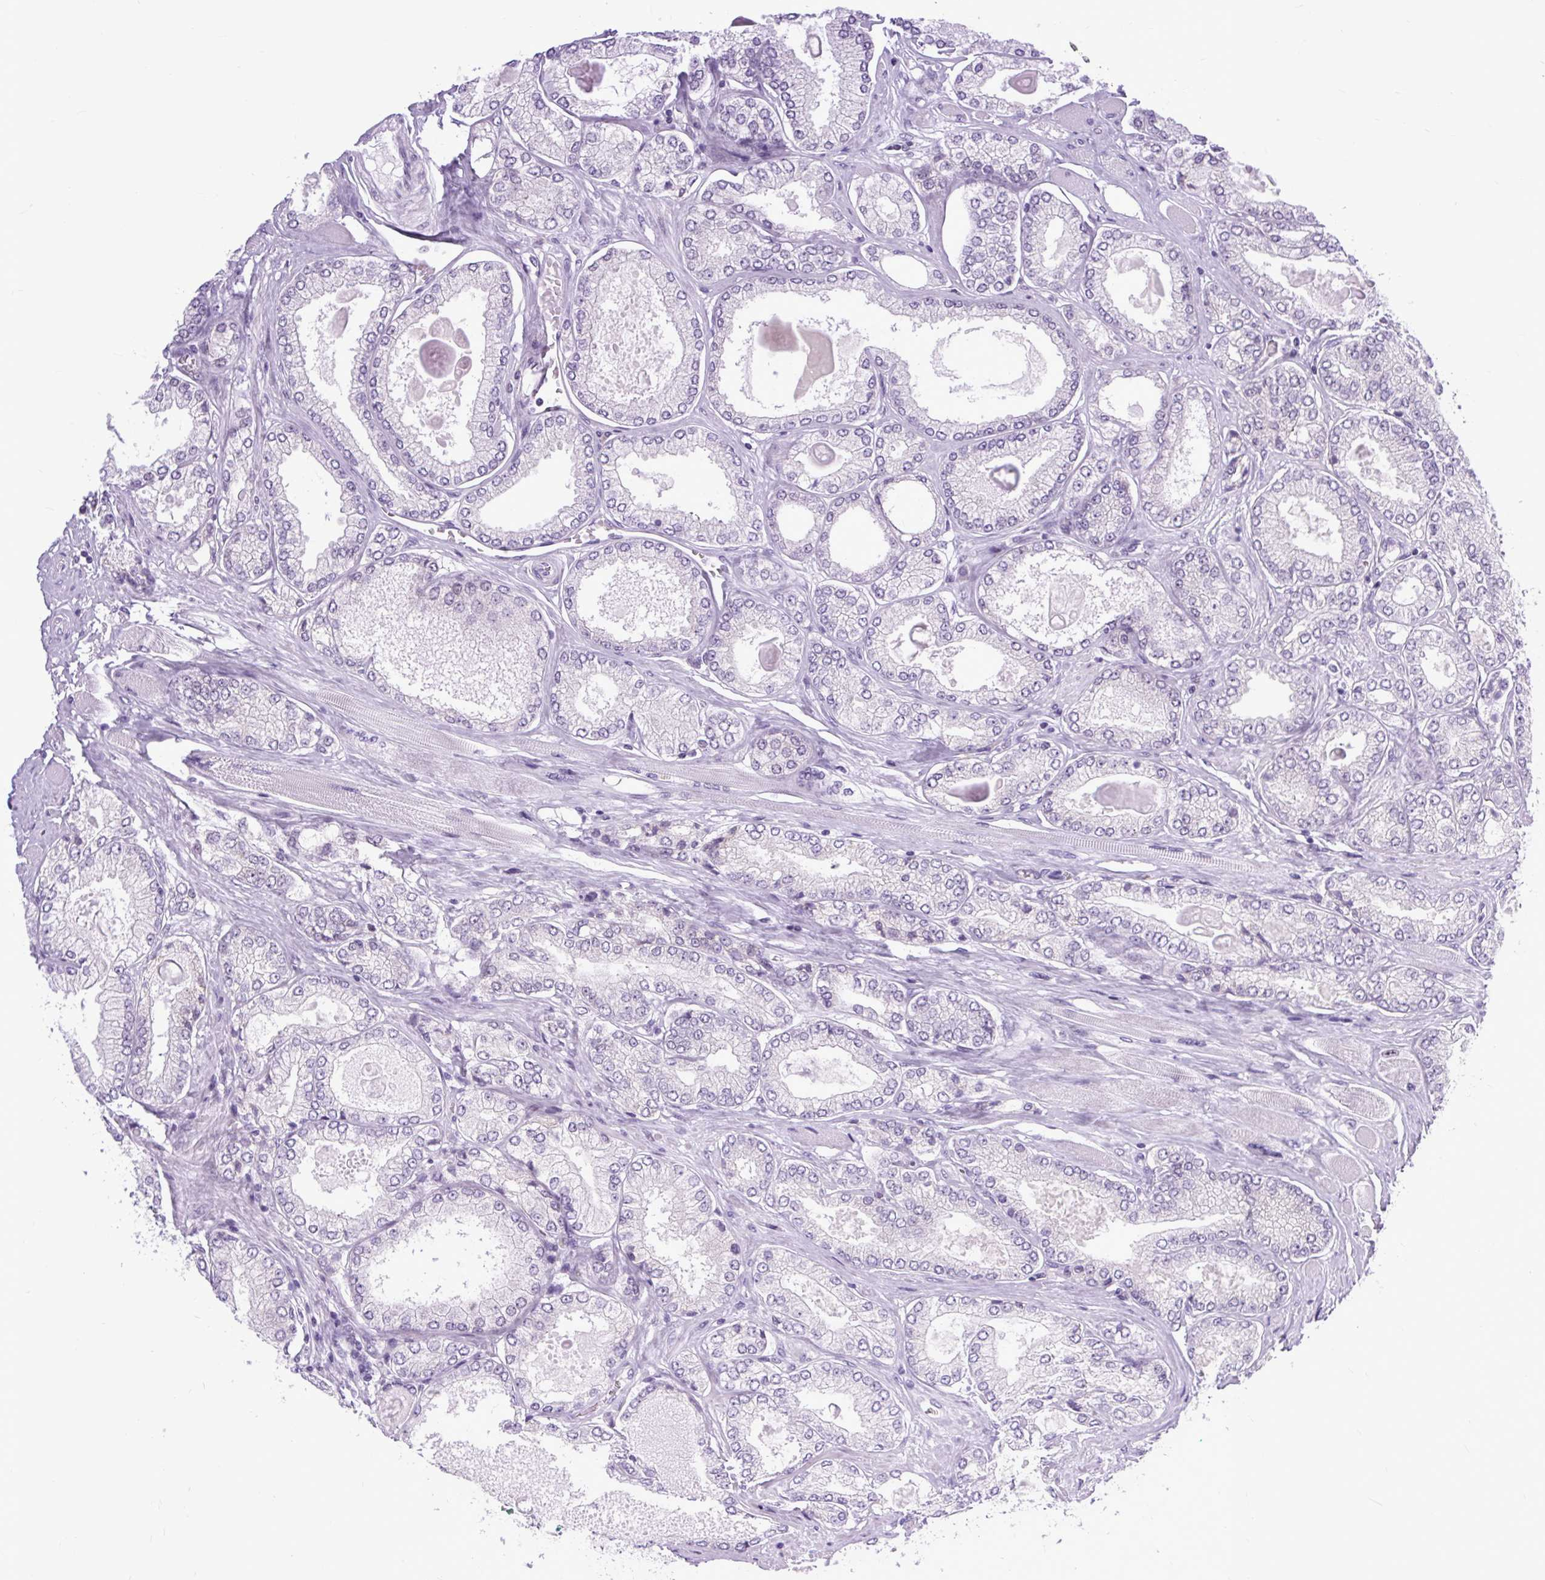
{"staining": {"intensity": "negative", "quantity": "none", "location": "none"}, "tissue": "prostate cancer", "cell_type": "Tumor cells", "image_type": "cancer", "snomed": [{"axis": "morphology", "description": "Adenocarcinoma, High grade"}, {"axis": "topography", "description": "Prostate"}], "caption": "Immunohistochemistry (IHC) micrograph of neoplastic tissue: prostate cancer (high-grade adenocarcinoma) stained with DAB (3,3'-diaminobenzidine) demonstrates no significant protein positivity in tumor cells.", "gene": "CLK2", "patient": {"sex": "male", "age": 68}}